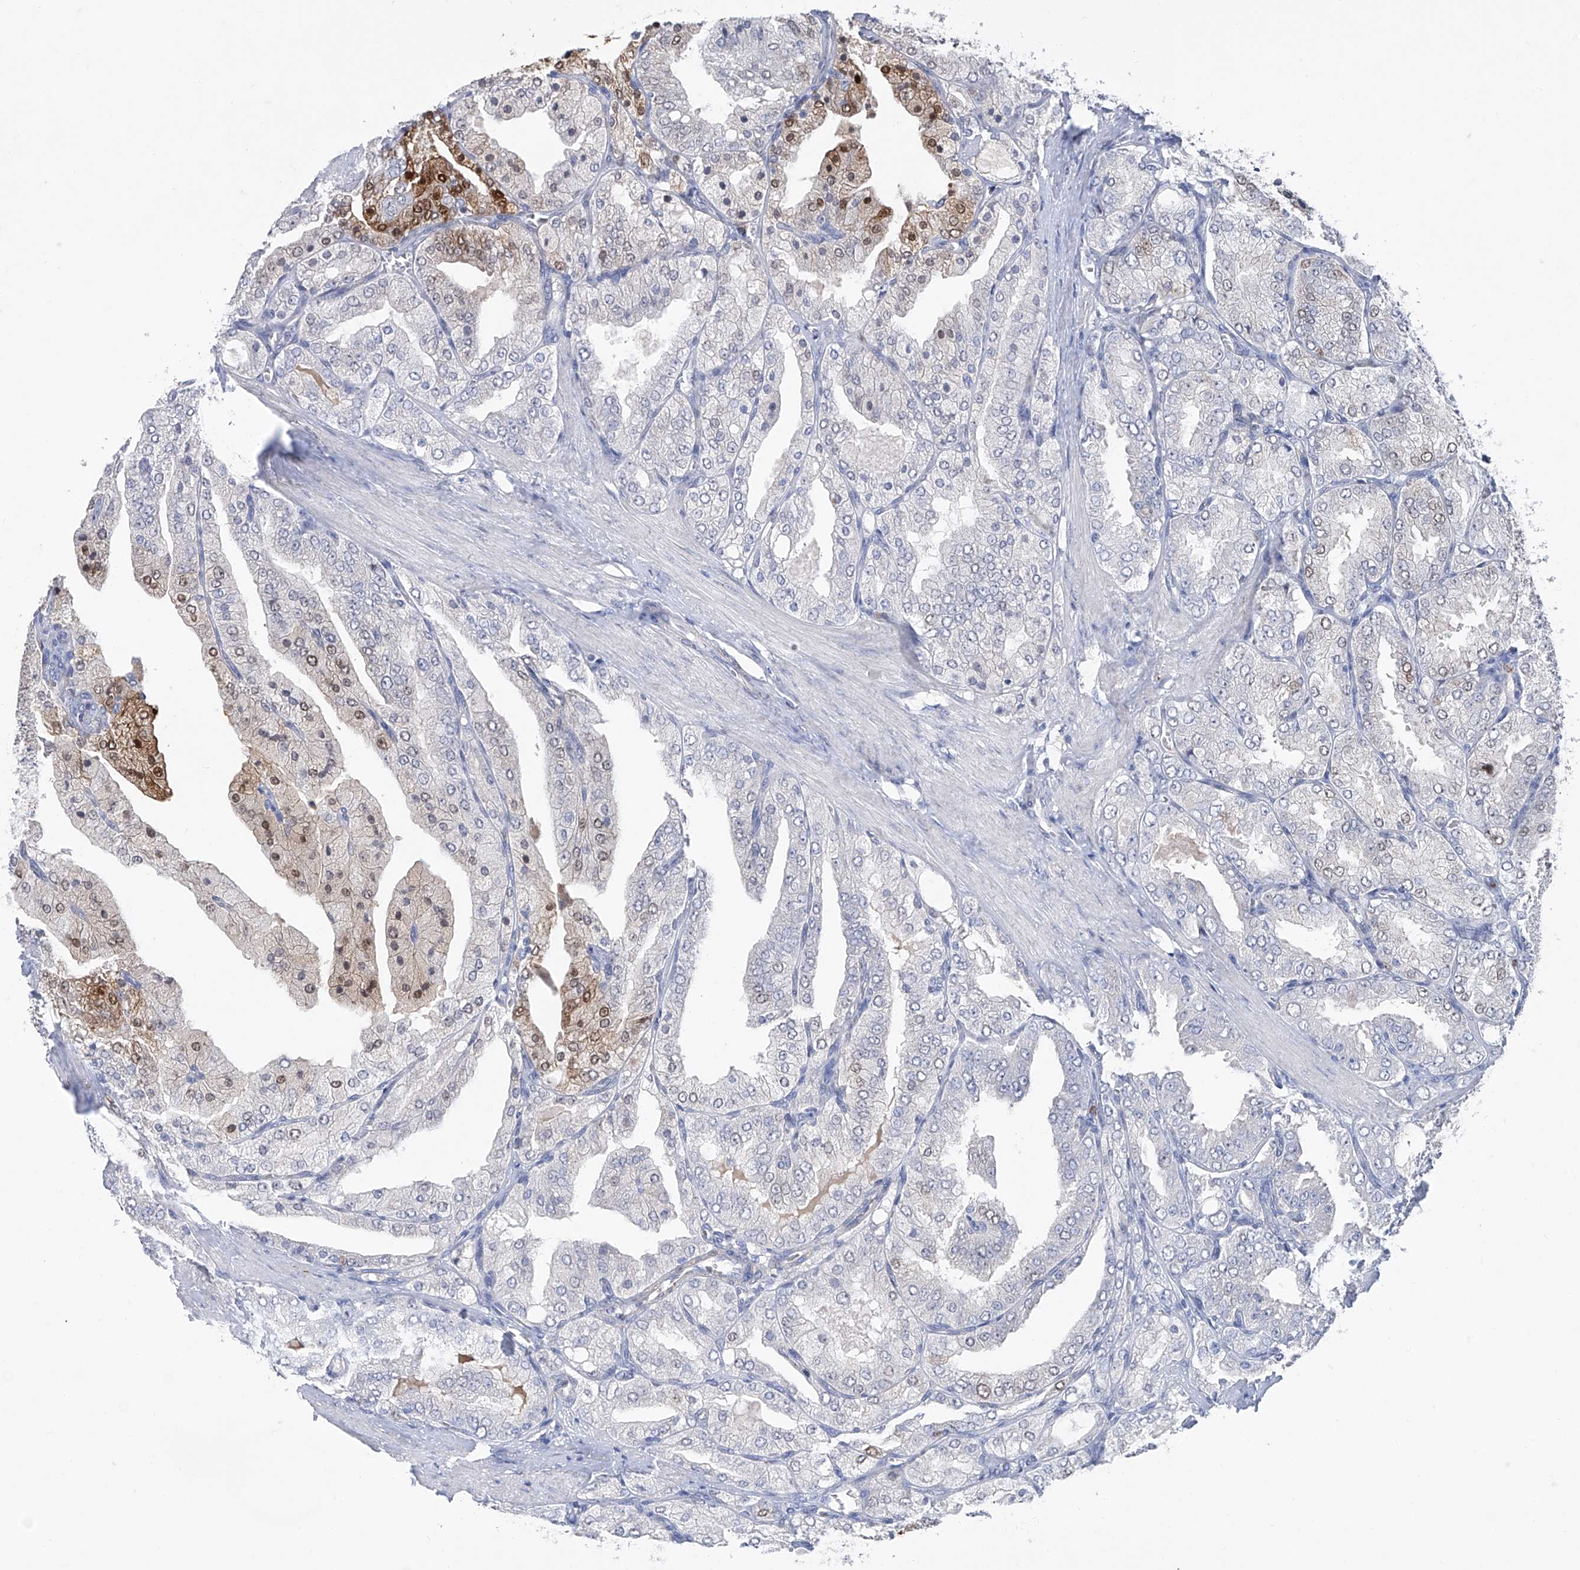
{"staining": {"intensity": "moderate", "quantity": "<25%", "location": "nuclear"}, "tissue": "prostate cancer", "cell_type": "Tumor cells", "image_type": "cancer", "snomed": [{"axis": "morphology", "description": "Adenocarcinoma, High grade"}, {"axis": "topography", "description": "Prostate"}], "caption": "An image of human prostate high-grade adenocarcinoma stained for a protein reveals moderate nuclear brown staining in tumor cells.", "gene": "PHF20", "patient": {"sex": "male", "age": 50}}